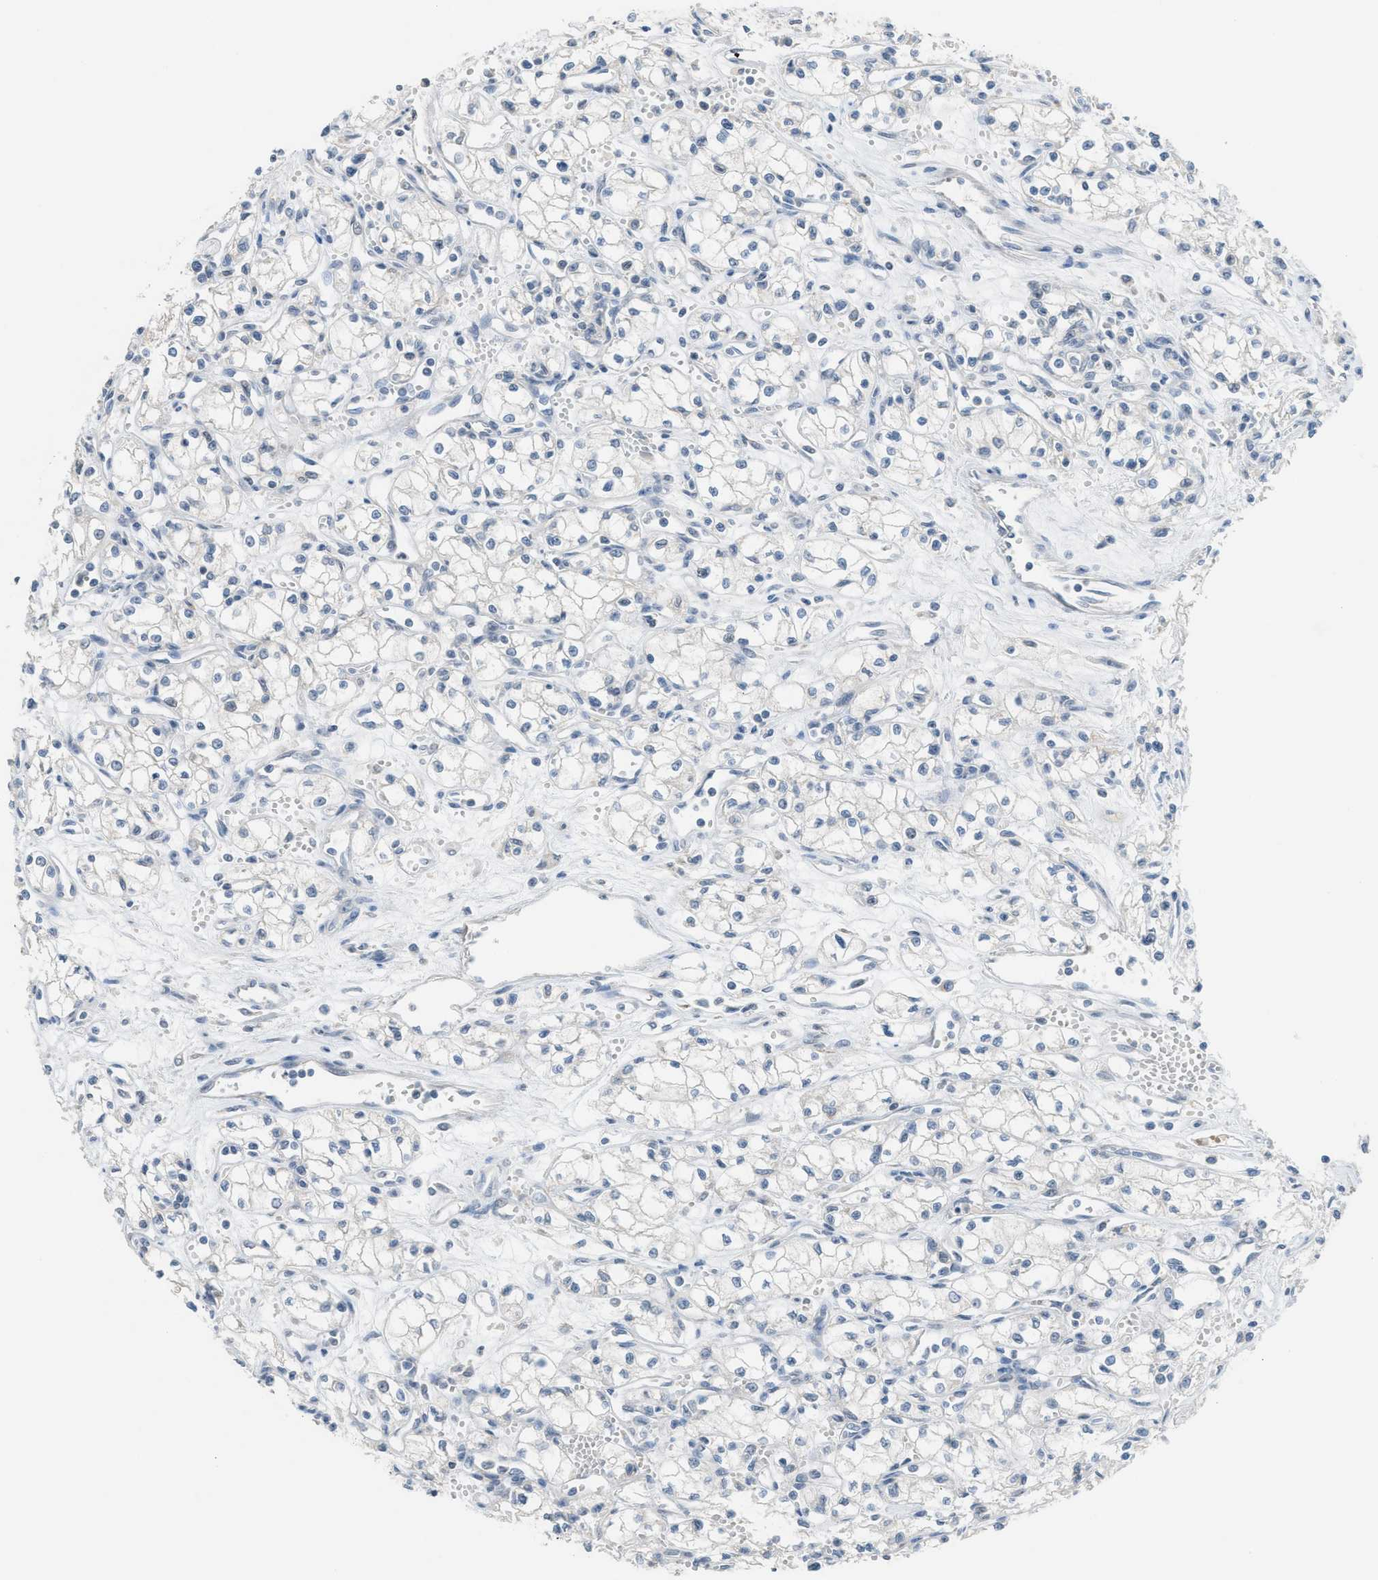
{"staining": {"intensity": "negative", "quantity": "none", "location": "none"}, "tissue": "renal cancer", "cell_type": "Tumor cells", "image_type": "cancer", "snomed": [{"axis": "morphology", "description": "Normal tissue, NOS"}, {"axis": "morphology", "description": "Adenocarcinoma, NOS"}, {"axis": "topography", "description": "Kidney"}], "caption": "This is an immunohistochemistry (IHC) image of human renal adenocarcinoma. There is no expression in tumor cells.", "gene": "TXNDC2", "patient": {"sex": "male", "age": 59}}